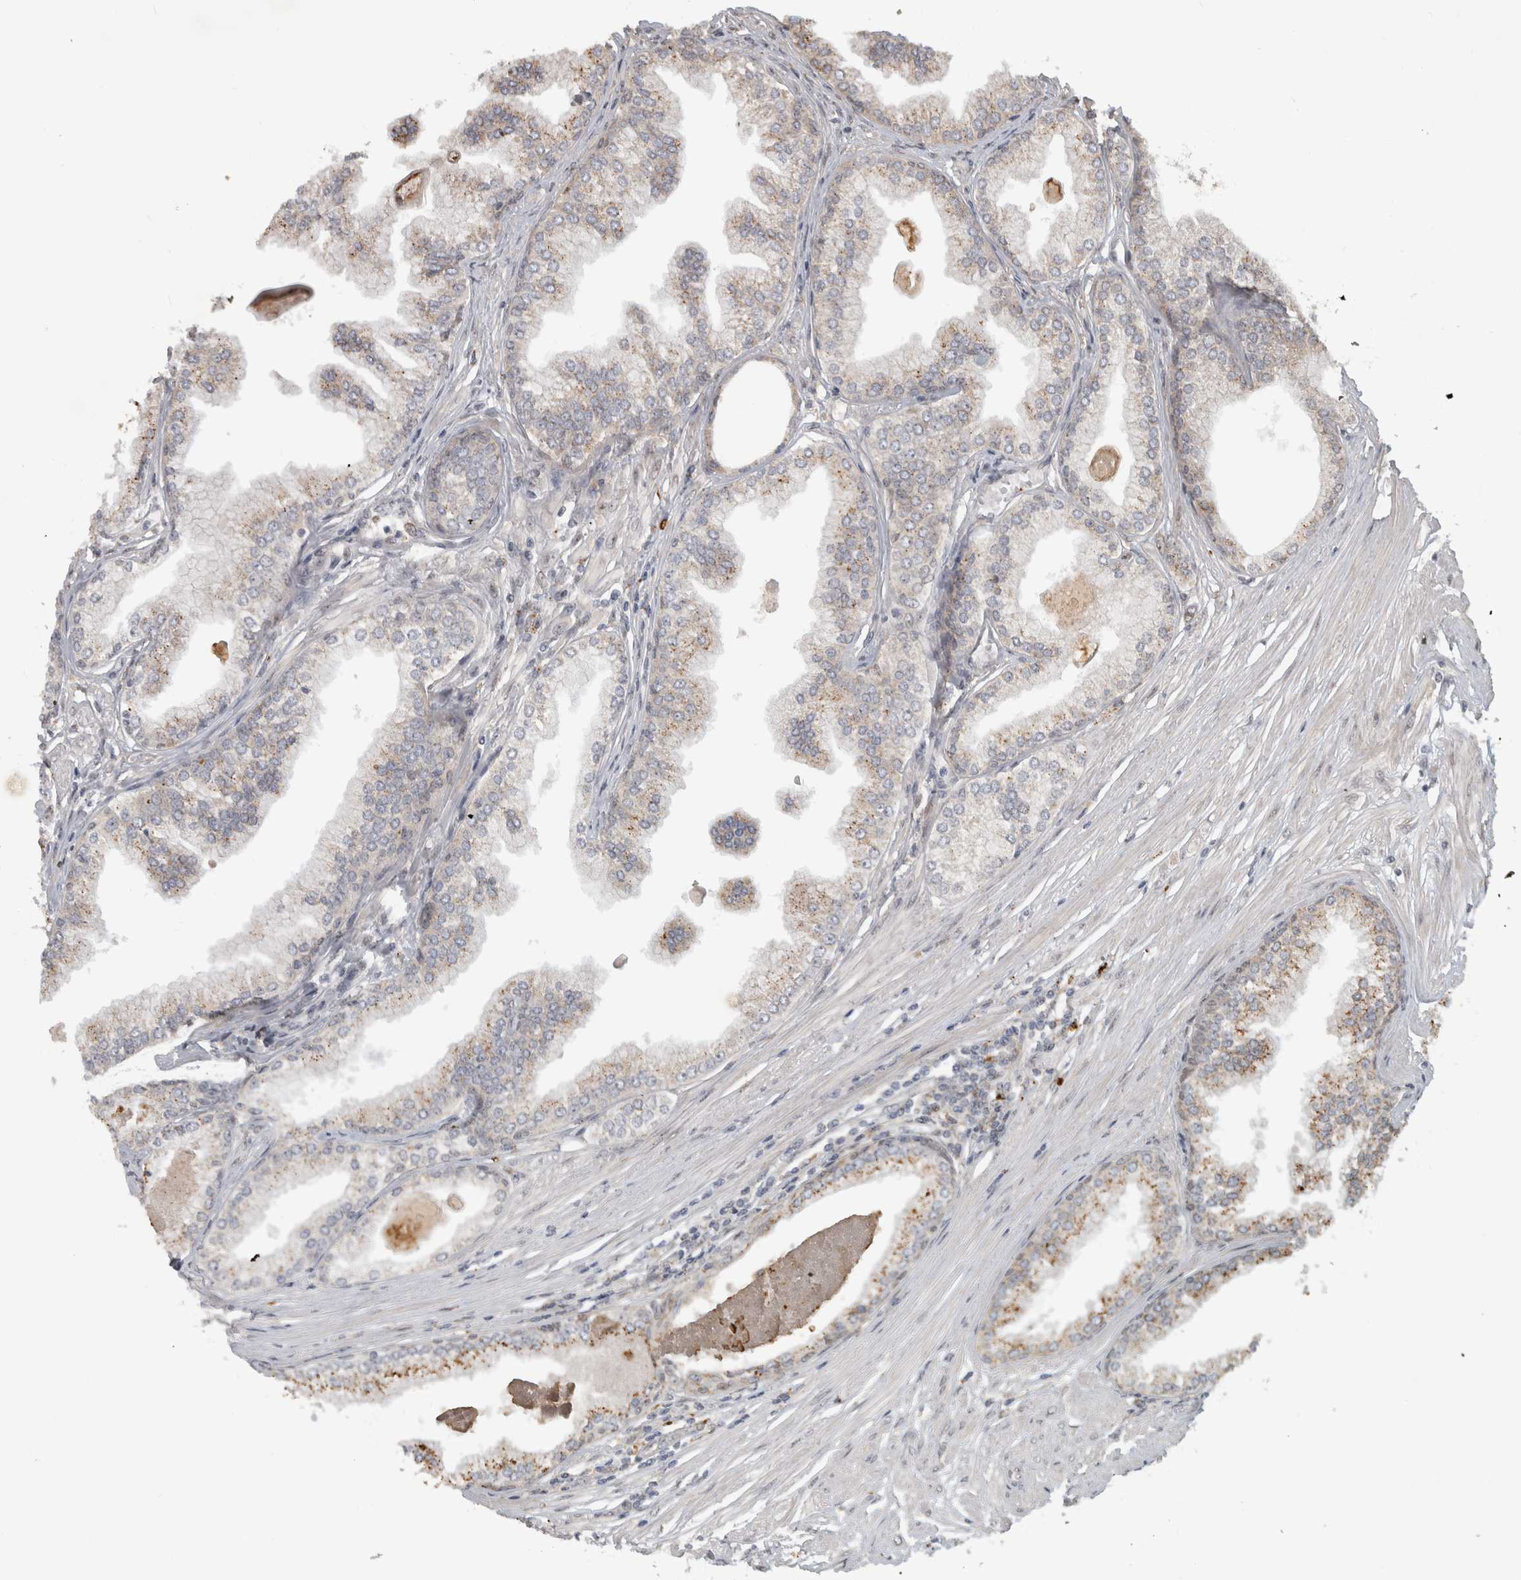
{"staining": {"intensity": "moderate", "quantity": "<25%", "location": "cytoplasmic/membranous"}, "tissue": "prostate cancer", "cell_type": "Tumor cells", "image_type": "cancer", "snomed": [{"axis": "morphology", "description": "Adenocarcinoma, Low grade"}, {"axis": "topography", "description": "Prostate"}], "caption": "About <25% of tumor cells in human prostate adenocarcinoma (low-grade) demonstrate moderate cytoplasmic/membranous protein staining as visualized by brown immunohistochemical staining.", "gene": "NAB2", "patient": {"sex": "male", "age": 52}}